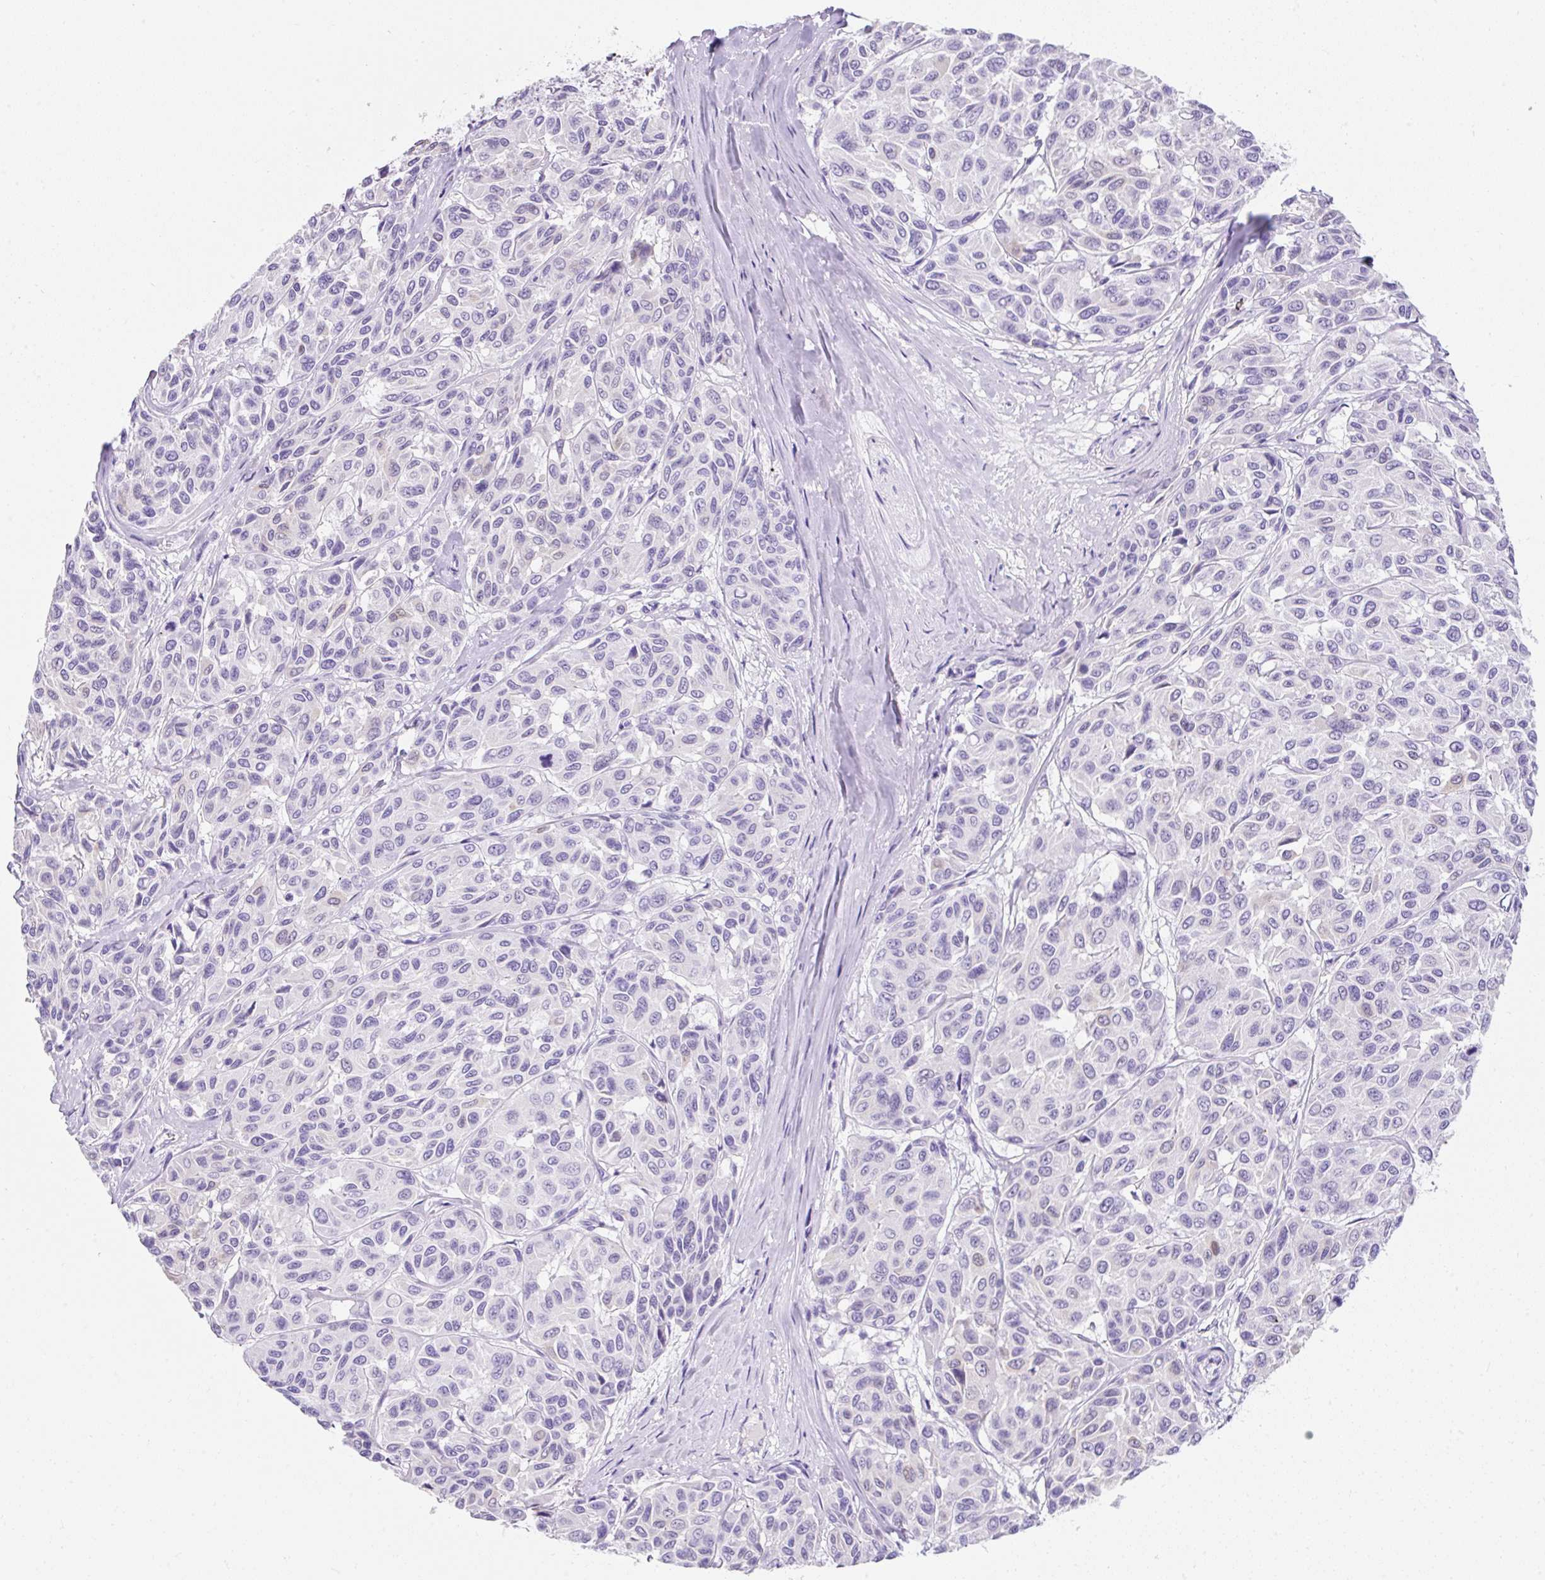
{"staining": {"intensity": "negative", "quantity": "none", "location": "none"}, "tissue": "melanoma", "cell_type": "Tumor cells", "image_type": "cancer", "snomed": [{"axis": "morphology", "description": "Malignant melanoma, NOS"}, {"axis": "topography", "description": "Skin"}], "caption": "Immunohistochemical staining of human malignant melanoma reveals no significant expression in tumor cells. (DAB IHC with hematoxylin counter stain).", "gene": "APOC4-APOC2", "patient": {"sex": "female", "age": 66}}